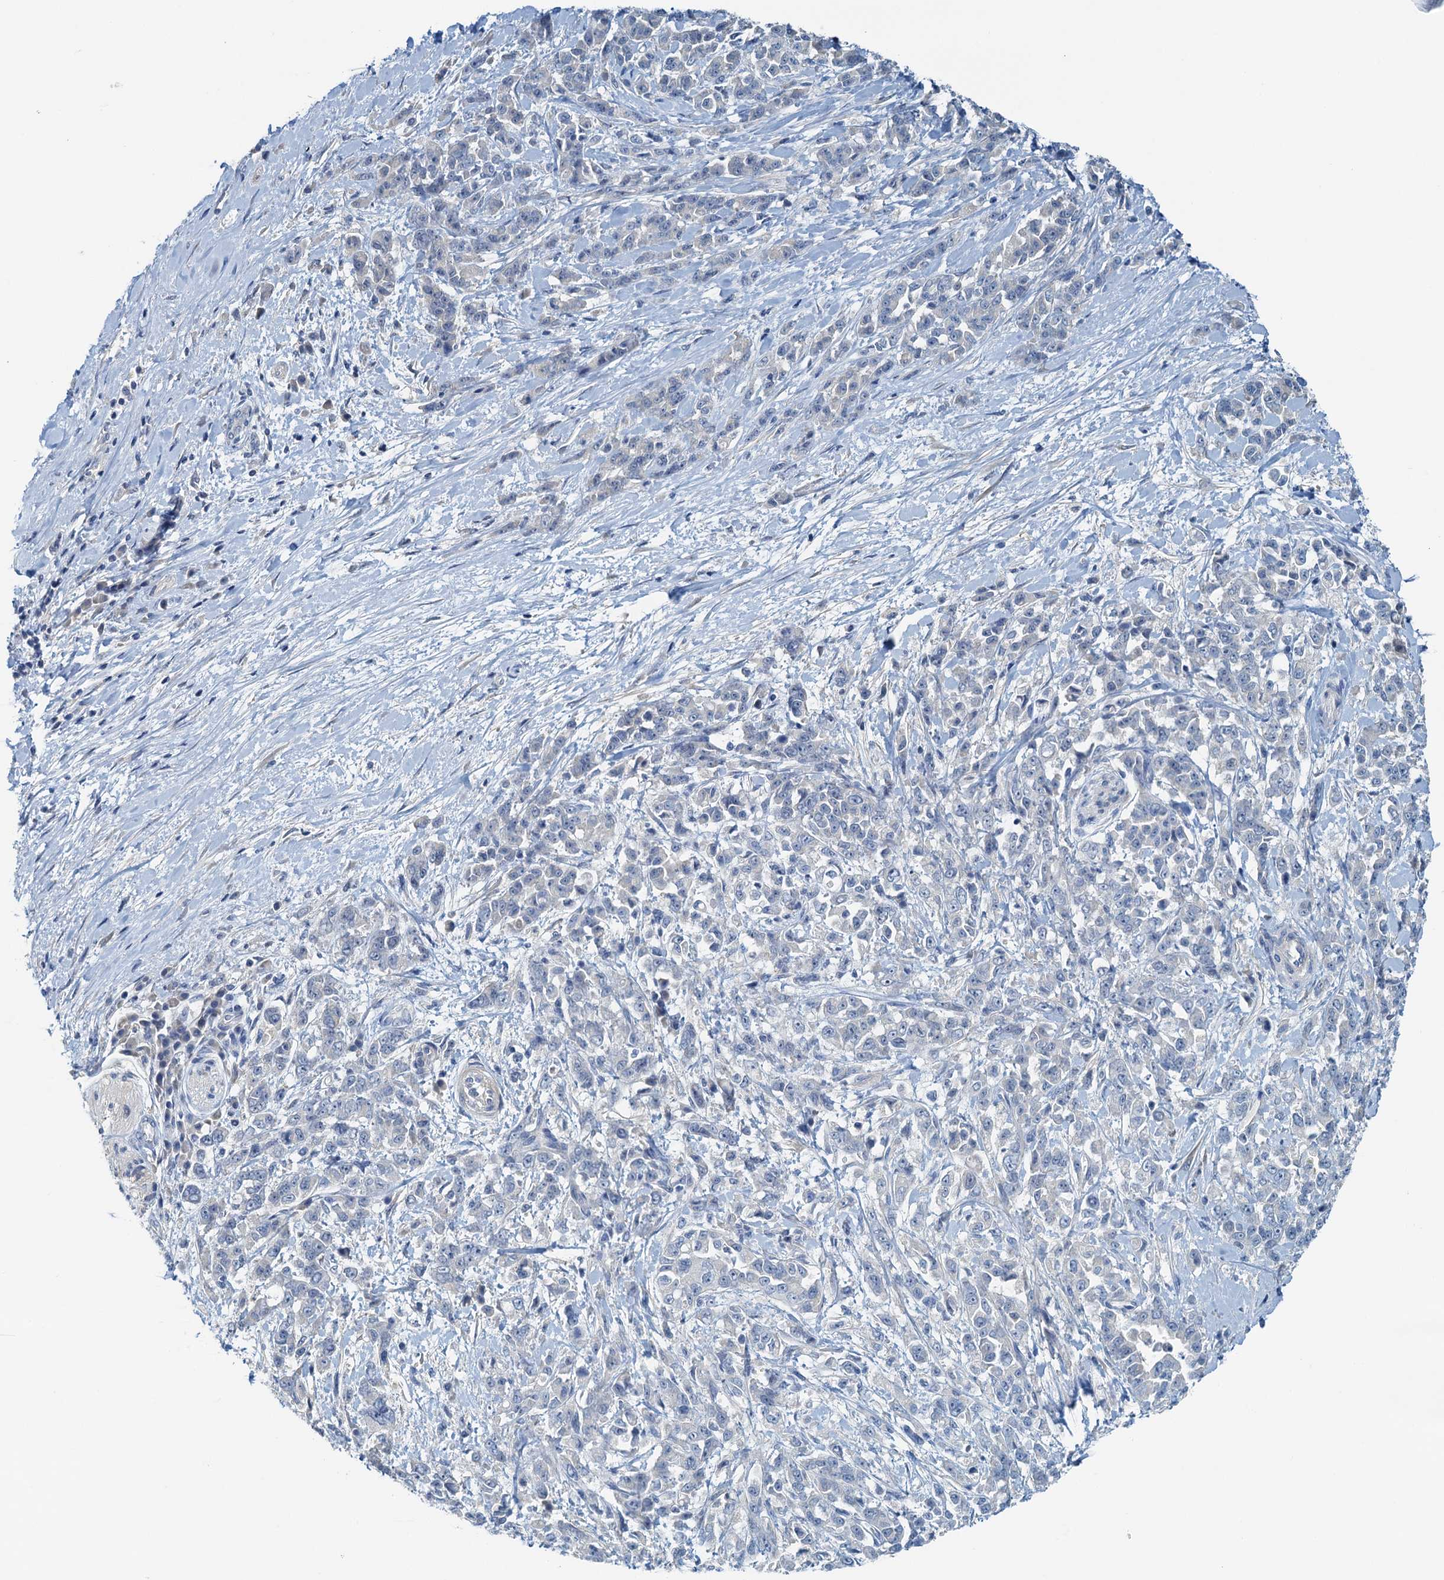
{"staining": {"intensity": "negative", "quantity": "none", "location": "none"}, "tissue": "pancreatic cancer", "cell_type": "Tumor cells", "image_type": "cancer", "snomed": [{"axis": "morphology", "description": "Normal tissue, NOS"}, {"axis": "morphology", "description": "Adenocarcinoma, NOS"}, {"axis": "topography", "description": "Pancreas"}], "caption": "IHC of human pancreatic cancer (adenocarcinoma) demonstrates no expression in tumor cells. Nuclei are stained in blue.", "gene": "DTD1", "patient": {"sex": "female", "age": 64}}